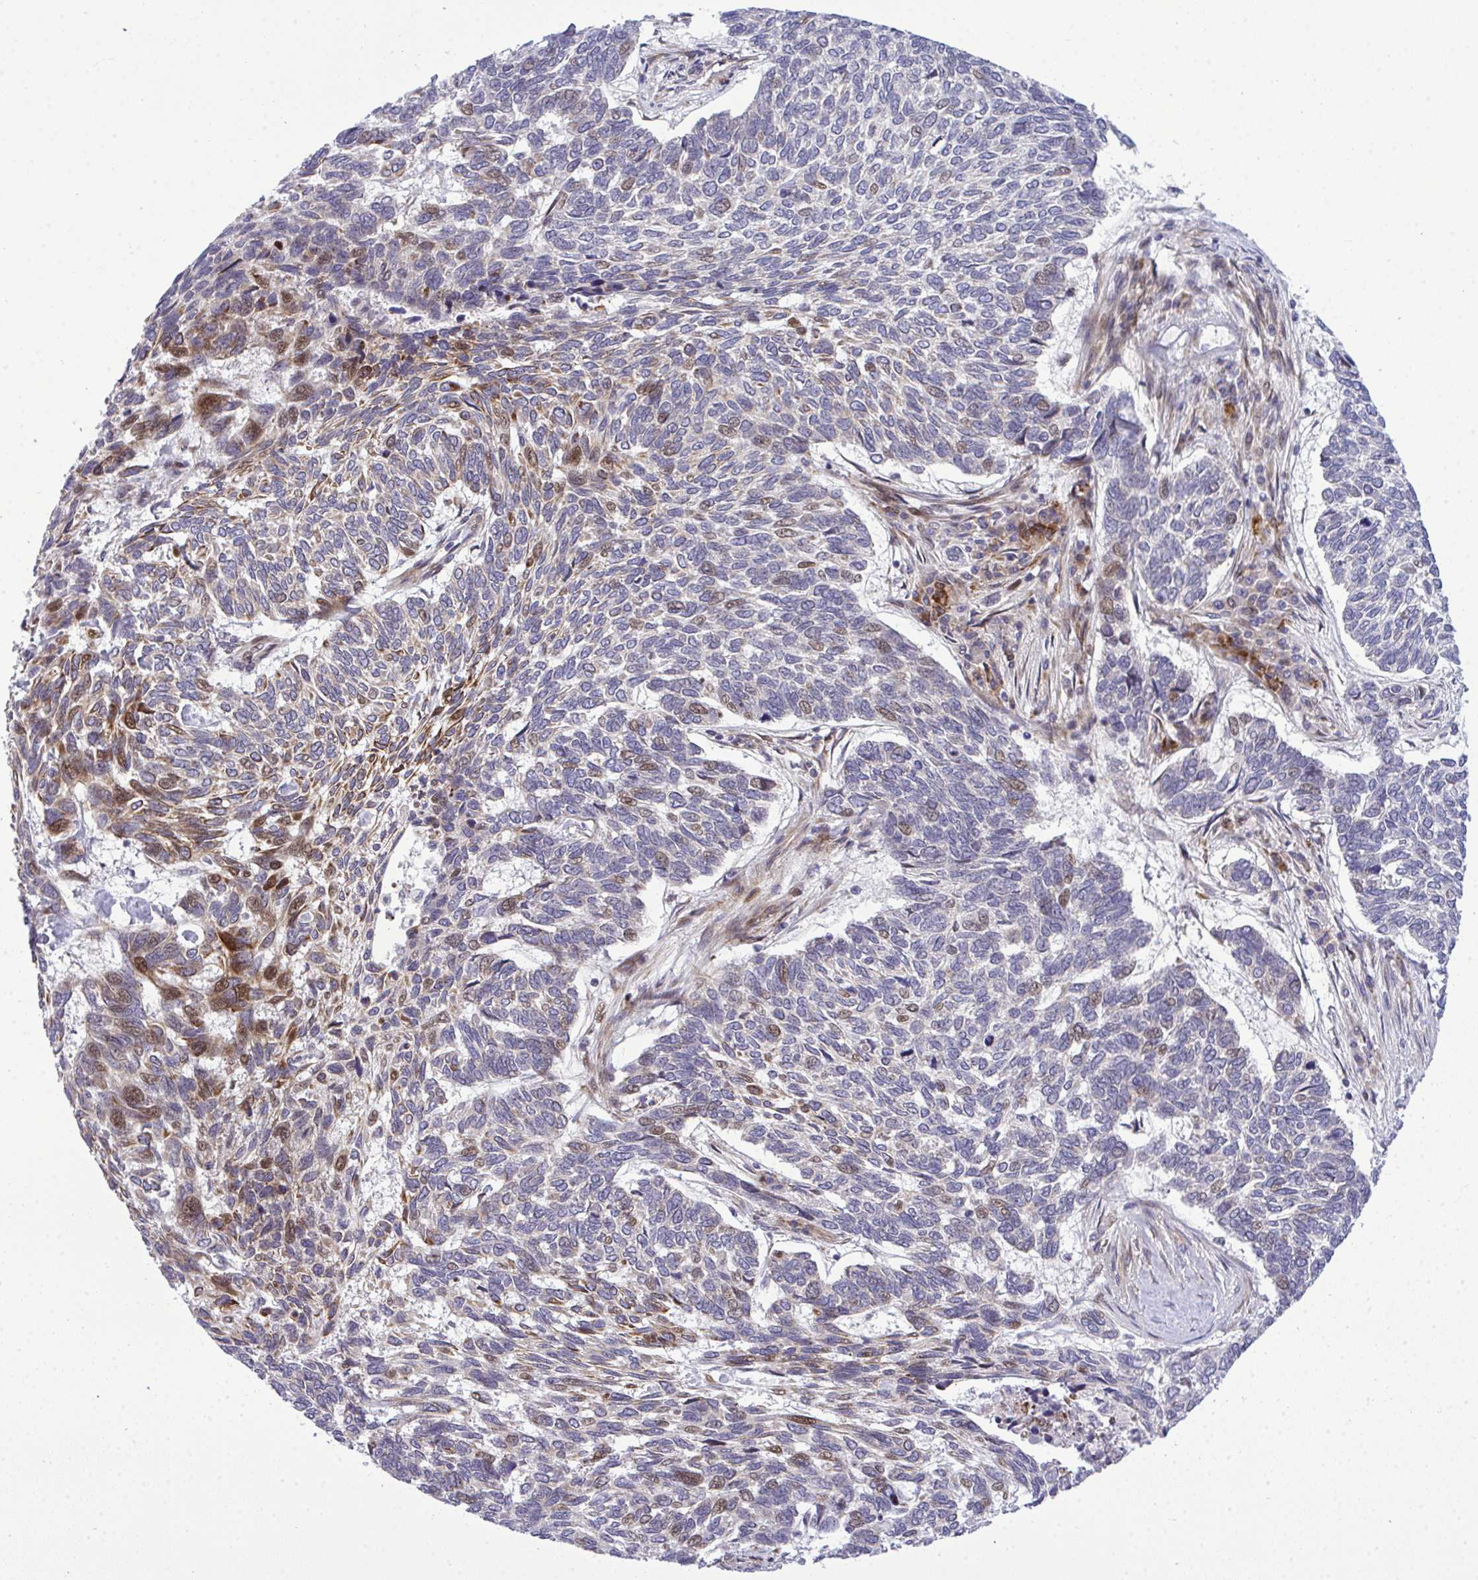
{"staining": {"intensity": "moderate", "quantity": "25%-75%", "location": "nuclear"}, "tissue": "skin cancer", "cell_type": "Tumor cells", "image_type": "cancer", "snomed": [{"axis": "morphology", "description": "Basal cell carcinoma"}, {"axis": "topography", "description": "Skin"}], "caption": "Human skin basal cell carcinoma stained with a brown dye displays moderate nuclear positive positivity in about 25%-75% of tumor cells.", "gene": "CASTOR2", "patient": {"sex": "female", "age": 65}}